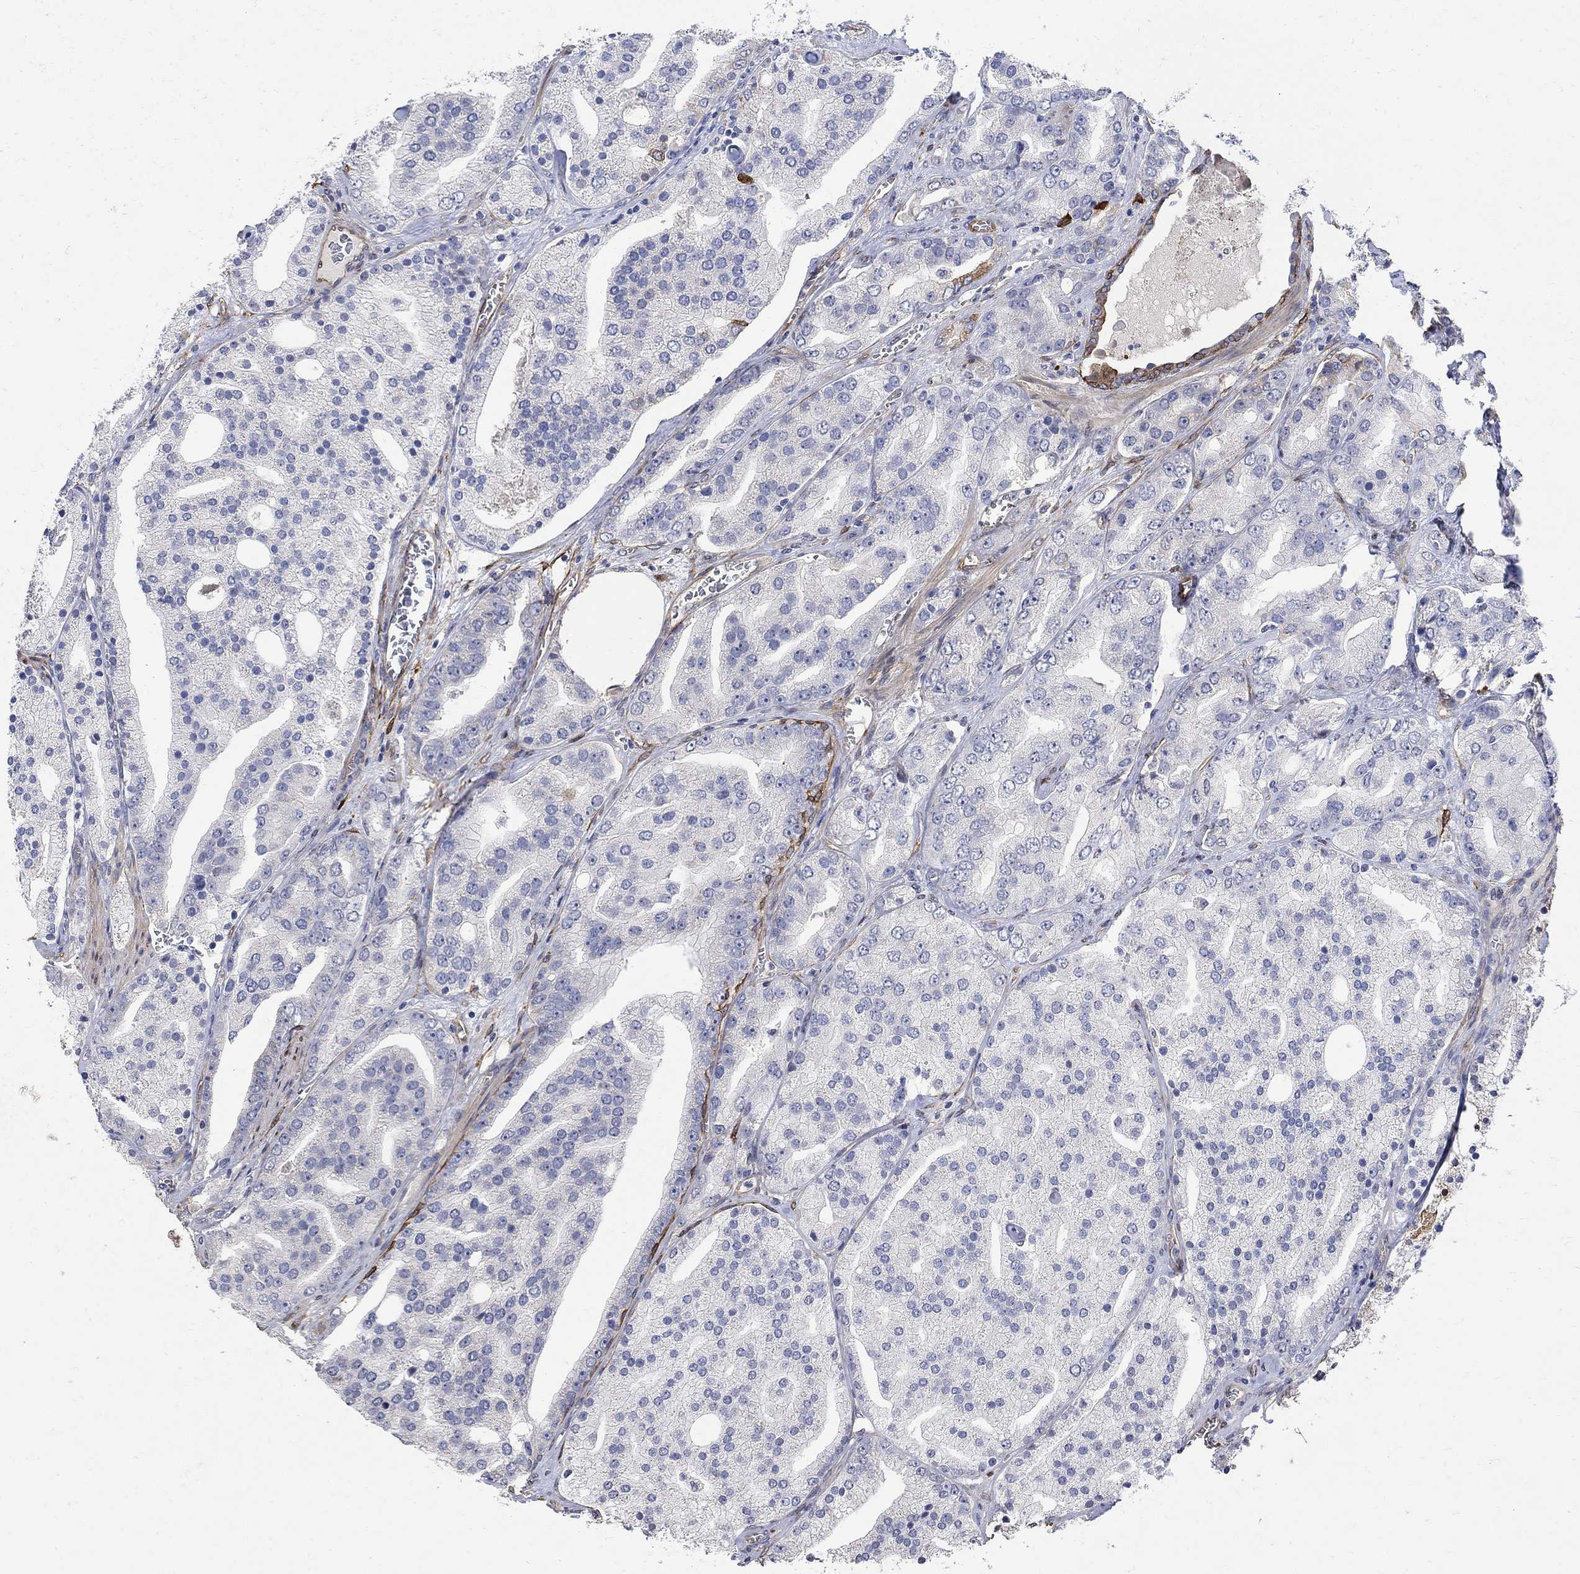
{"staining": {"intensity": "negative", "quantity": "none", "location": "none"}, "tissue": "prostate cancer", "cell_type": "Tumor cells", "image_type": "cancer", "snomed": [{"axis": "morphology", "description": "Adenocarcinoma, NOS"}, {"axis": "topography", "description": "Prostate"}], "caption": "An IHC photomicrograph of adenocarcinoma (prostate) is shown. There is no staining in tumor cells of adenocarcinoma (prostate).", "gene": "TGM2", "patient": {"sex": "male", "age": 69}}